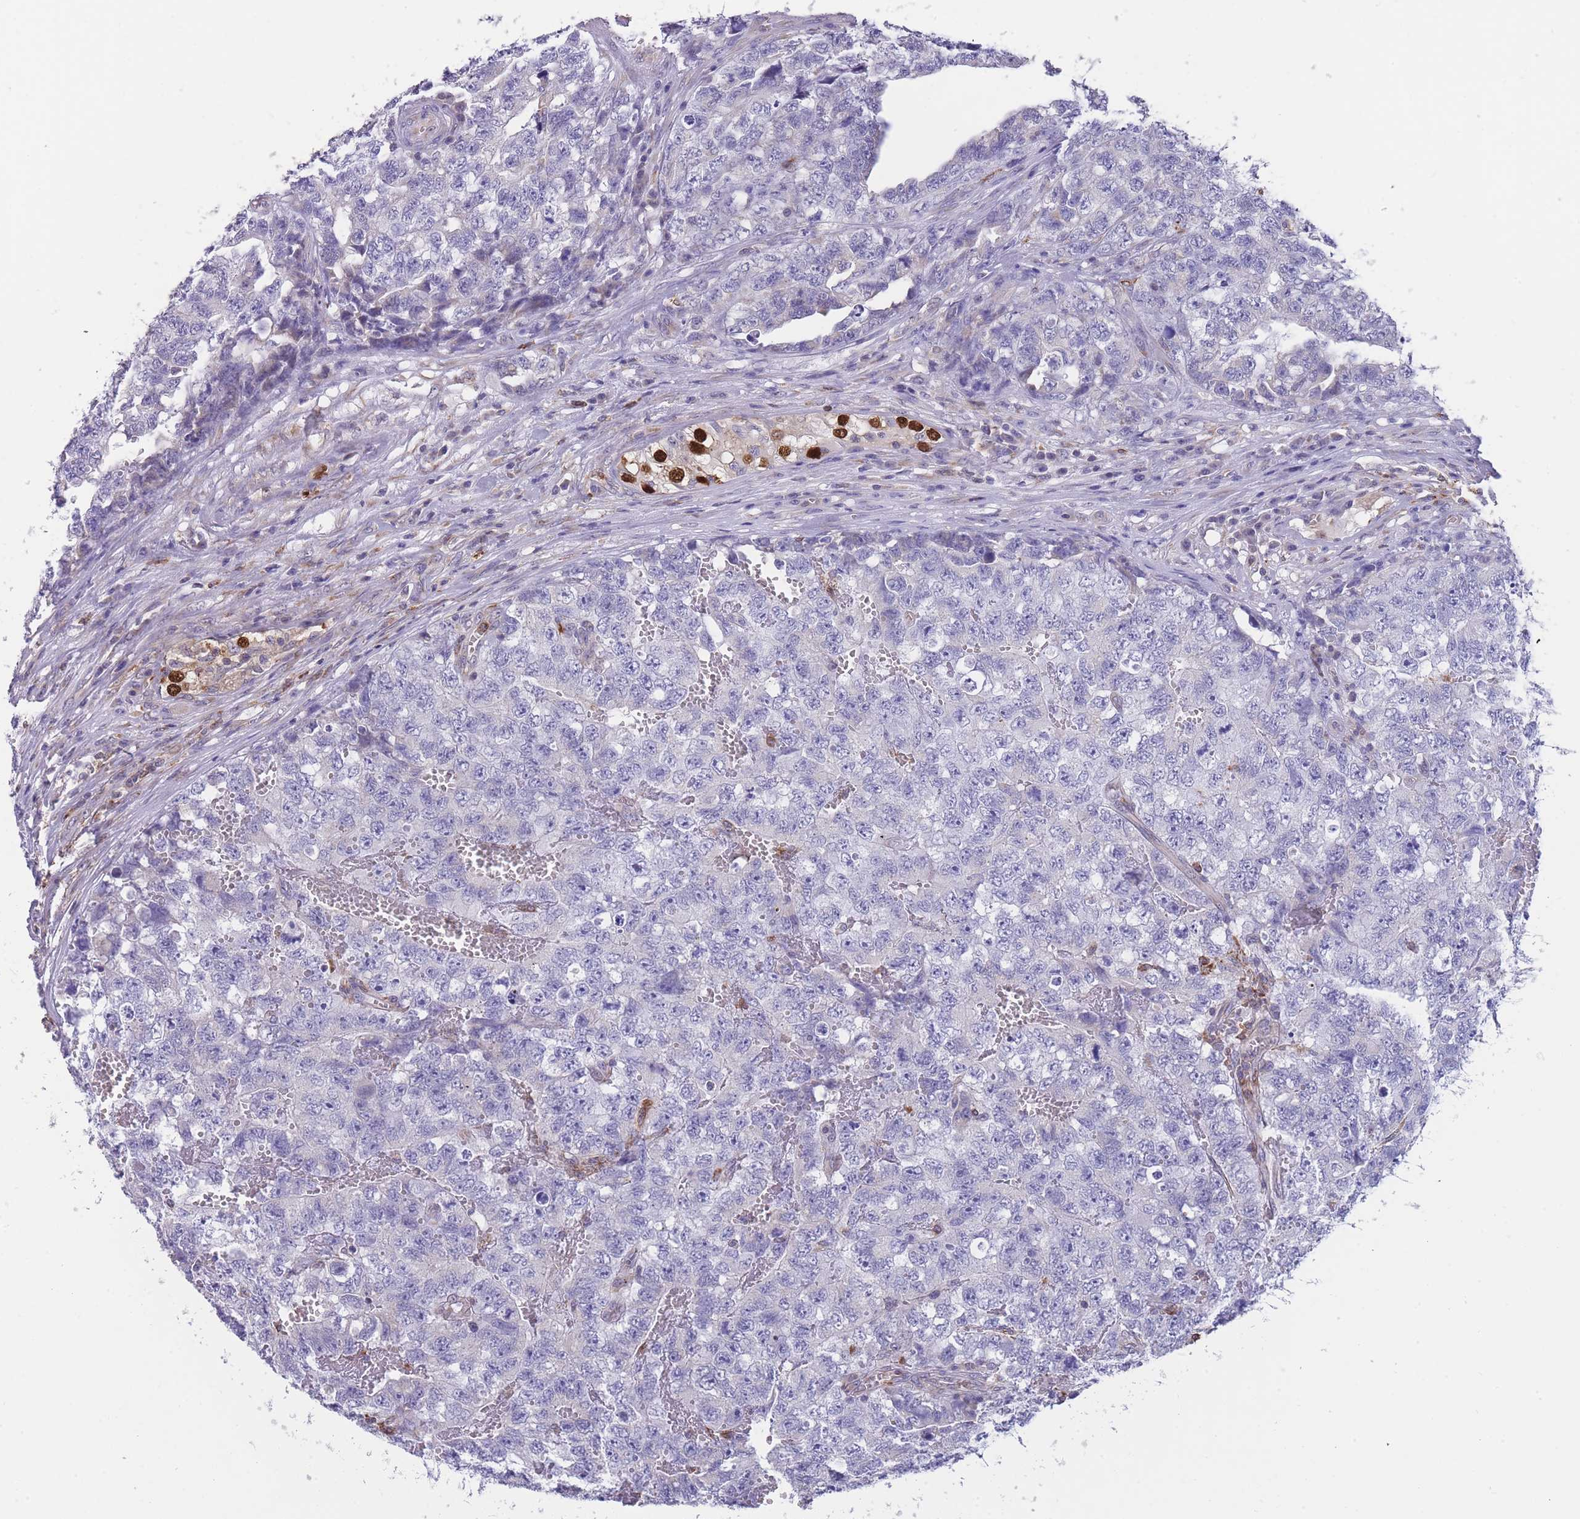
{"staining": {"intensity": "negative", "quantity": "none", "location": "none"}, "tissue": "testis cancer", "cell_type": "Tumor cells", "image_type": "cancer", "snomed": [{"axis": "morphology", "description": "Carcinoma, Embryonal, NOS"}, {"axis": "topography", "description": "Testis"}], "caption": "Embryonal carcinoma (testis) was stained to show a protein in brown. There is no significant expression in tumor cells. (Brightfield microscopy of DAB (3,3'-diaminobenzidine) IHC at high magnification).", "gene": "ZNF662", "patient": {"sex": "male", "age": 31}}